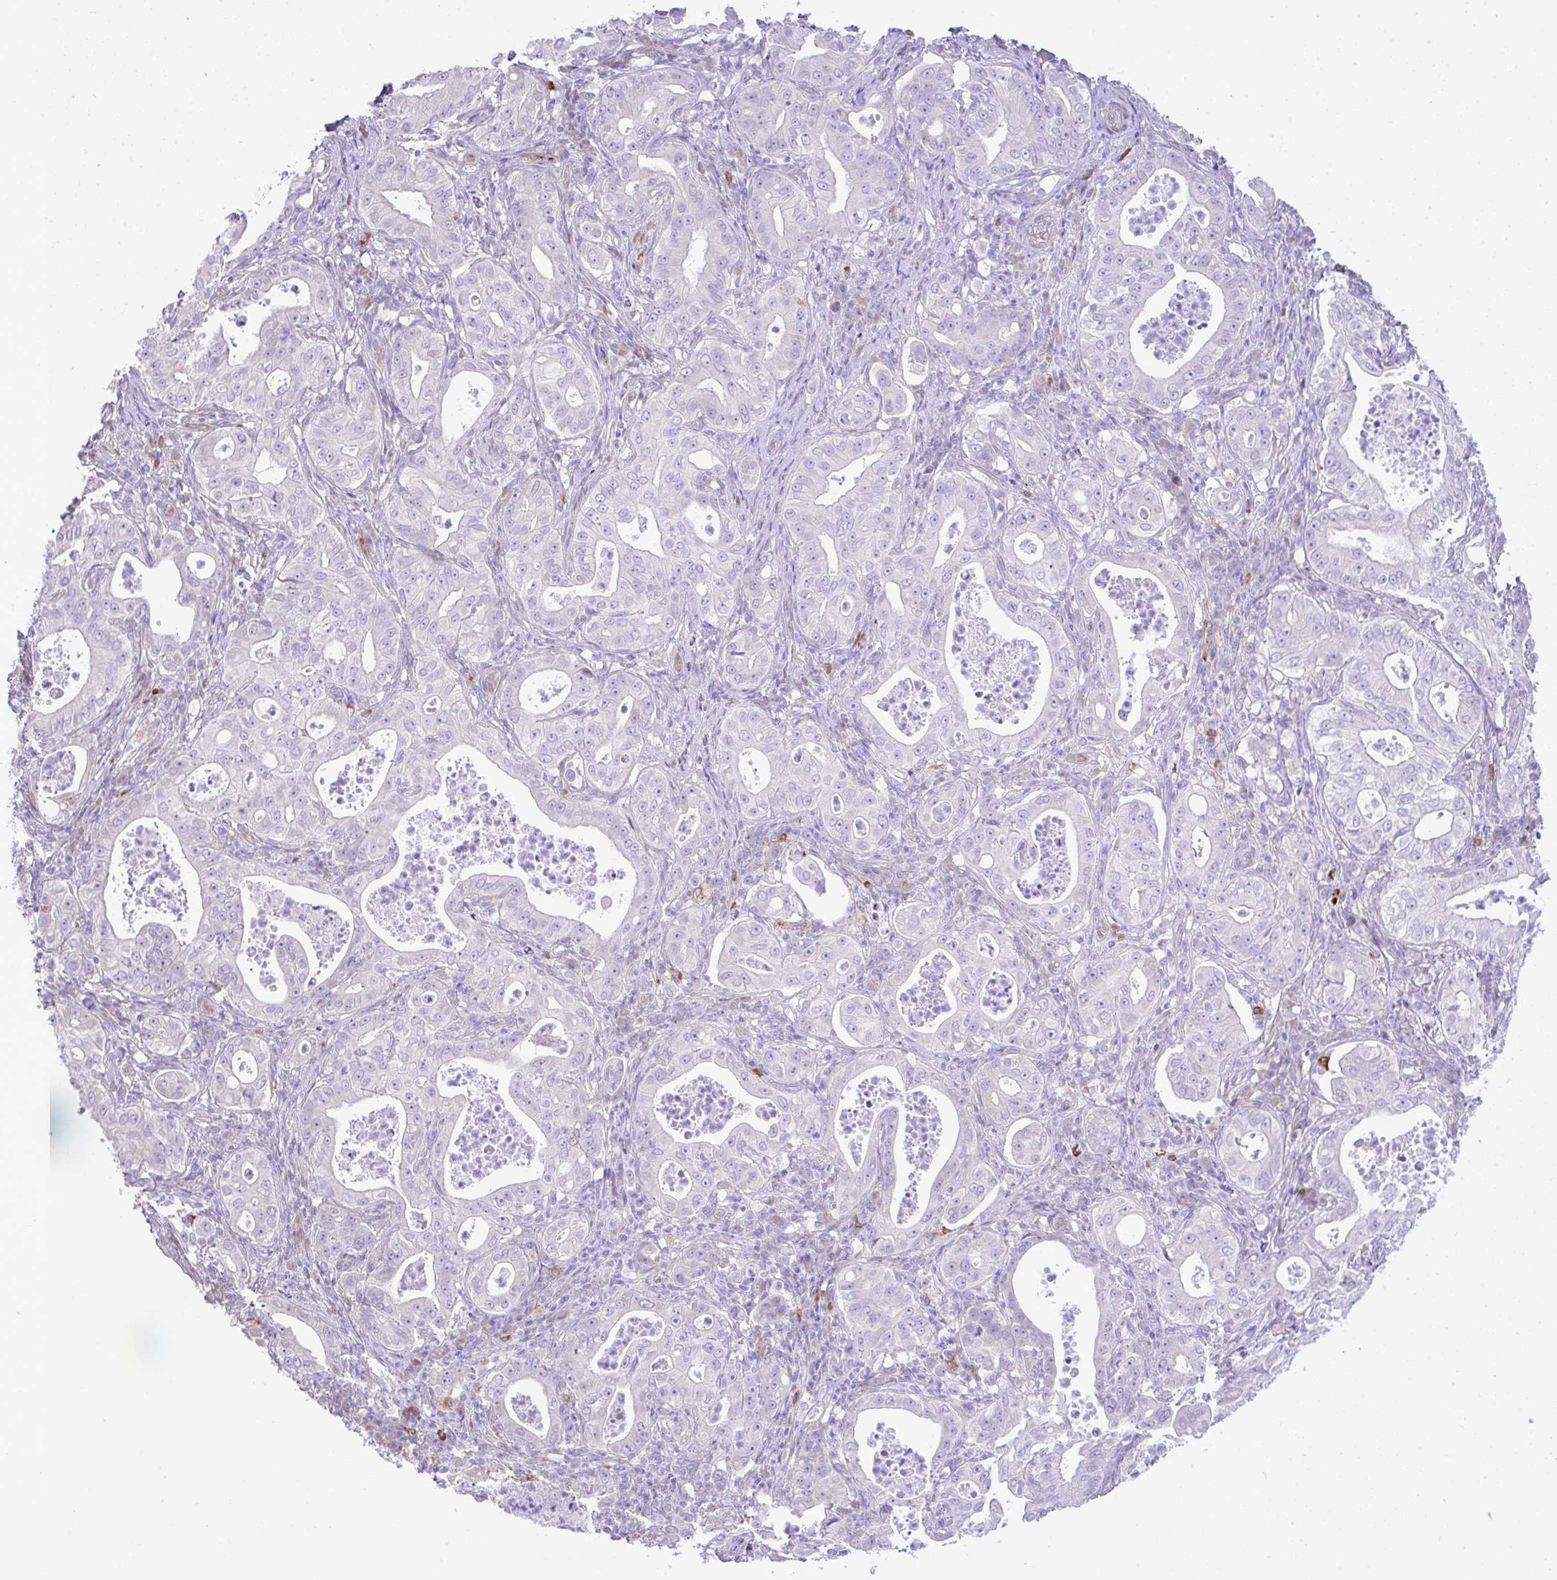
{"staining": {"intensity": "negative", "quantity": "none", "location": "none"}, "tissue": "pancreatic cancer", "cell_type": "Tumor cells", "image_type": "cancer", "snomed": [{"axis": "morphology", "description": "Adenocarcinoma, NOS"}, {"axis": "topography", "description": "Pancreas"}], "caption": "High magnification brightfield microscopy of pancreatic adenocarcinoma stained with DAB (brown) and counterstained with hematoxylin (blue): tumor cells show no significant expression.", "gene": "EEF1A2", "patient": {"sex": "male", "age": 71}}